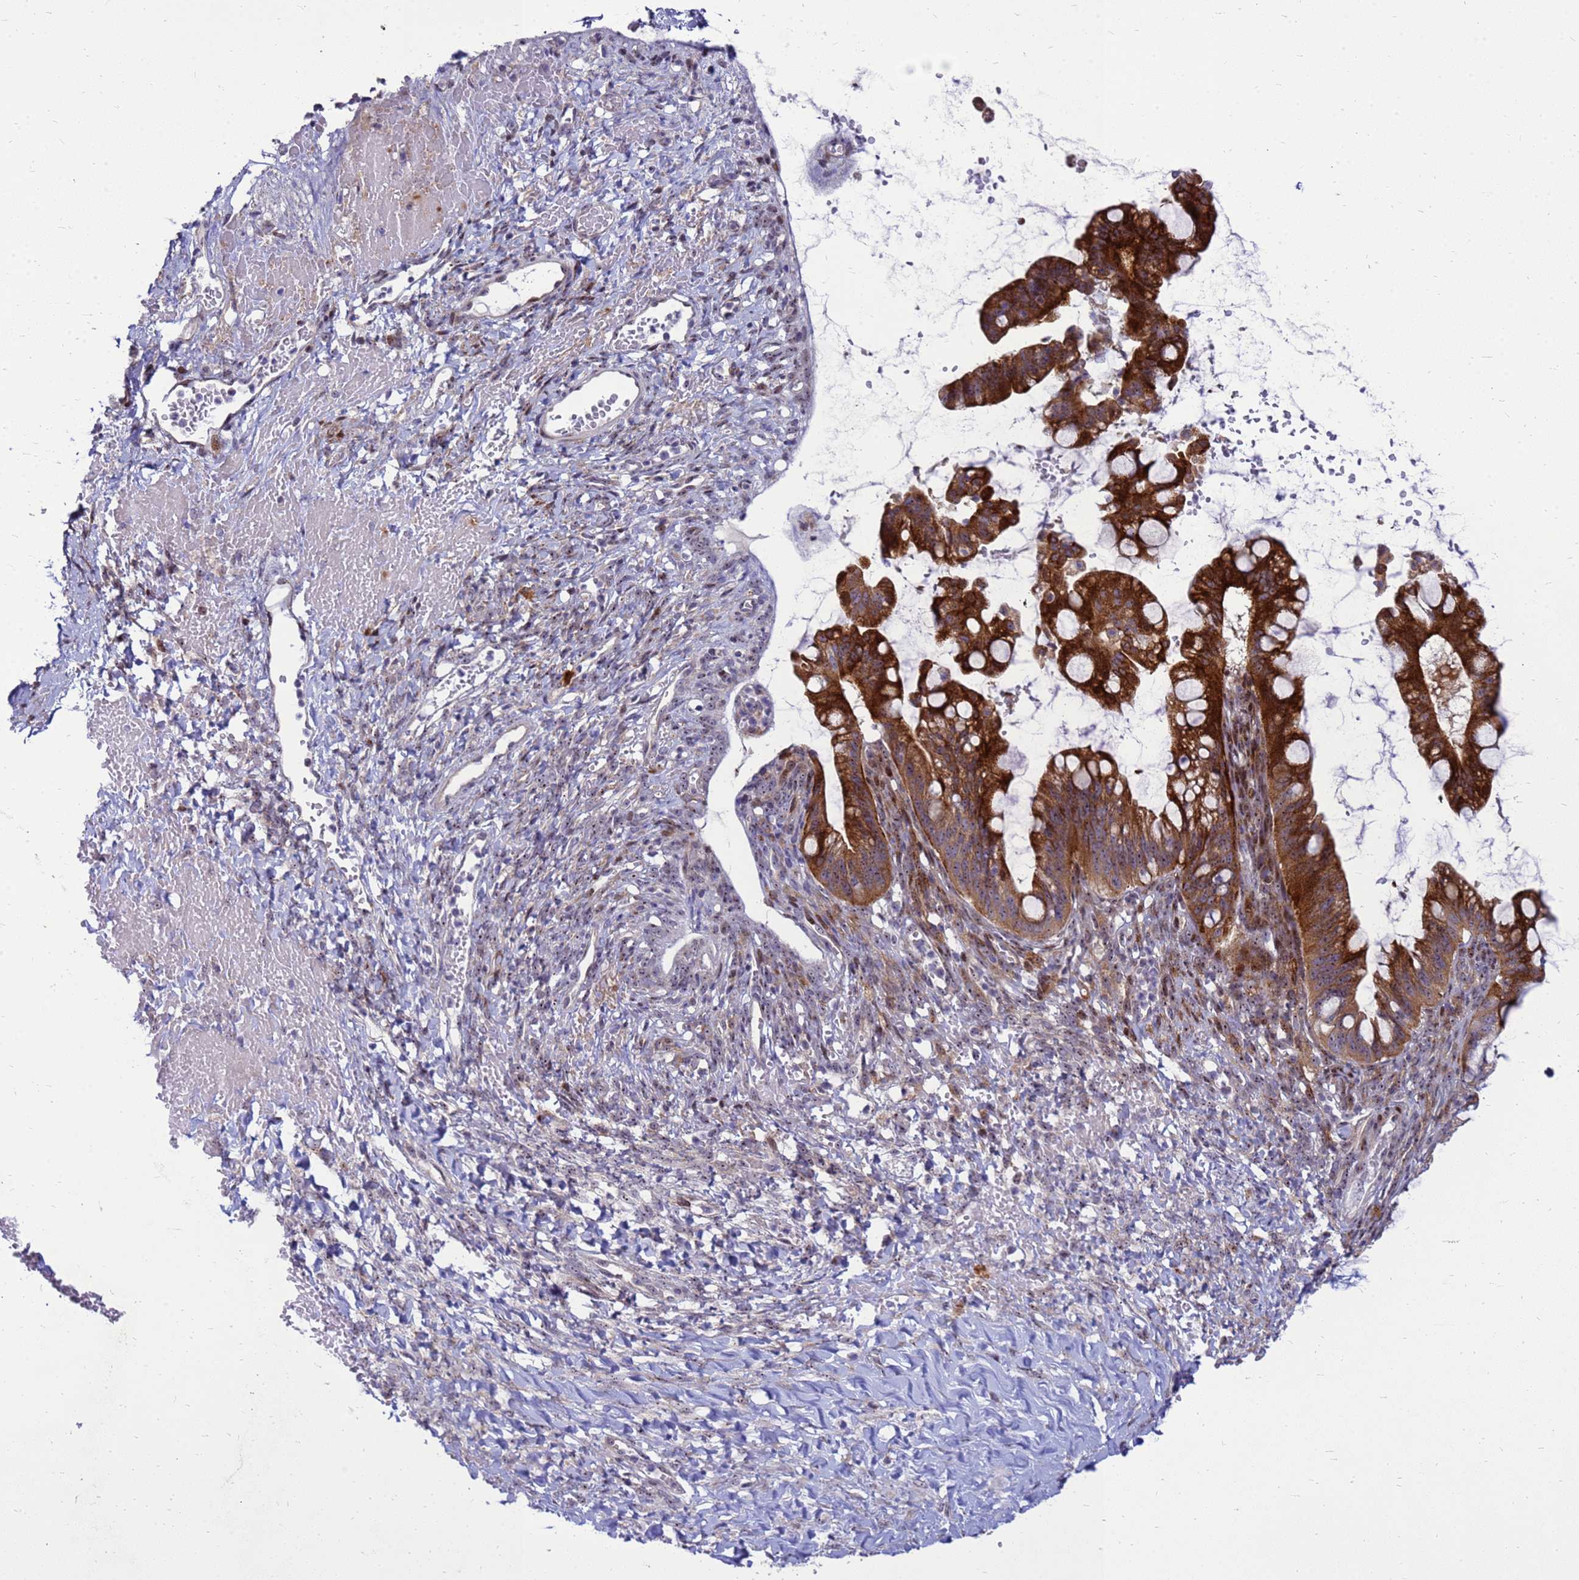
{"staining": {"intensity": "strong", "quantity": ">75%", "location": "cytoplasmic/membranous,nuclear"}, "tissue": "ovarian cancer", "cell_type": "Tumor cells", "image_type": "cancer", "snomed": [{"axis": "morphology", "description": "Cystadenocarcinoma, mucinous, NOS"}, {"axis": "topography", "description": "Ovary"}], "caption": "This micrograph exhibits IHC staining of human ovarian cancer (mucinous cystadenocarcinoma), with high strong cytoplasmic/membranous and nuclear positivity in about >75% of tumor cells.", "gene": "RSPO1", "patient": {"sex": "female", "age": 73}}